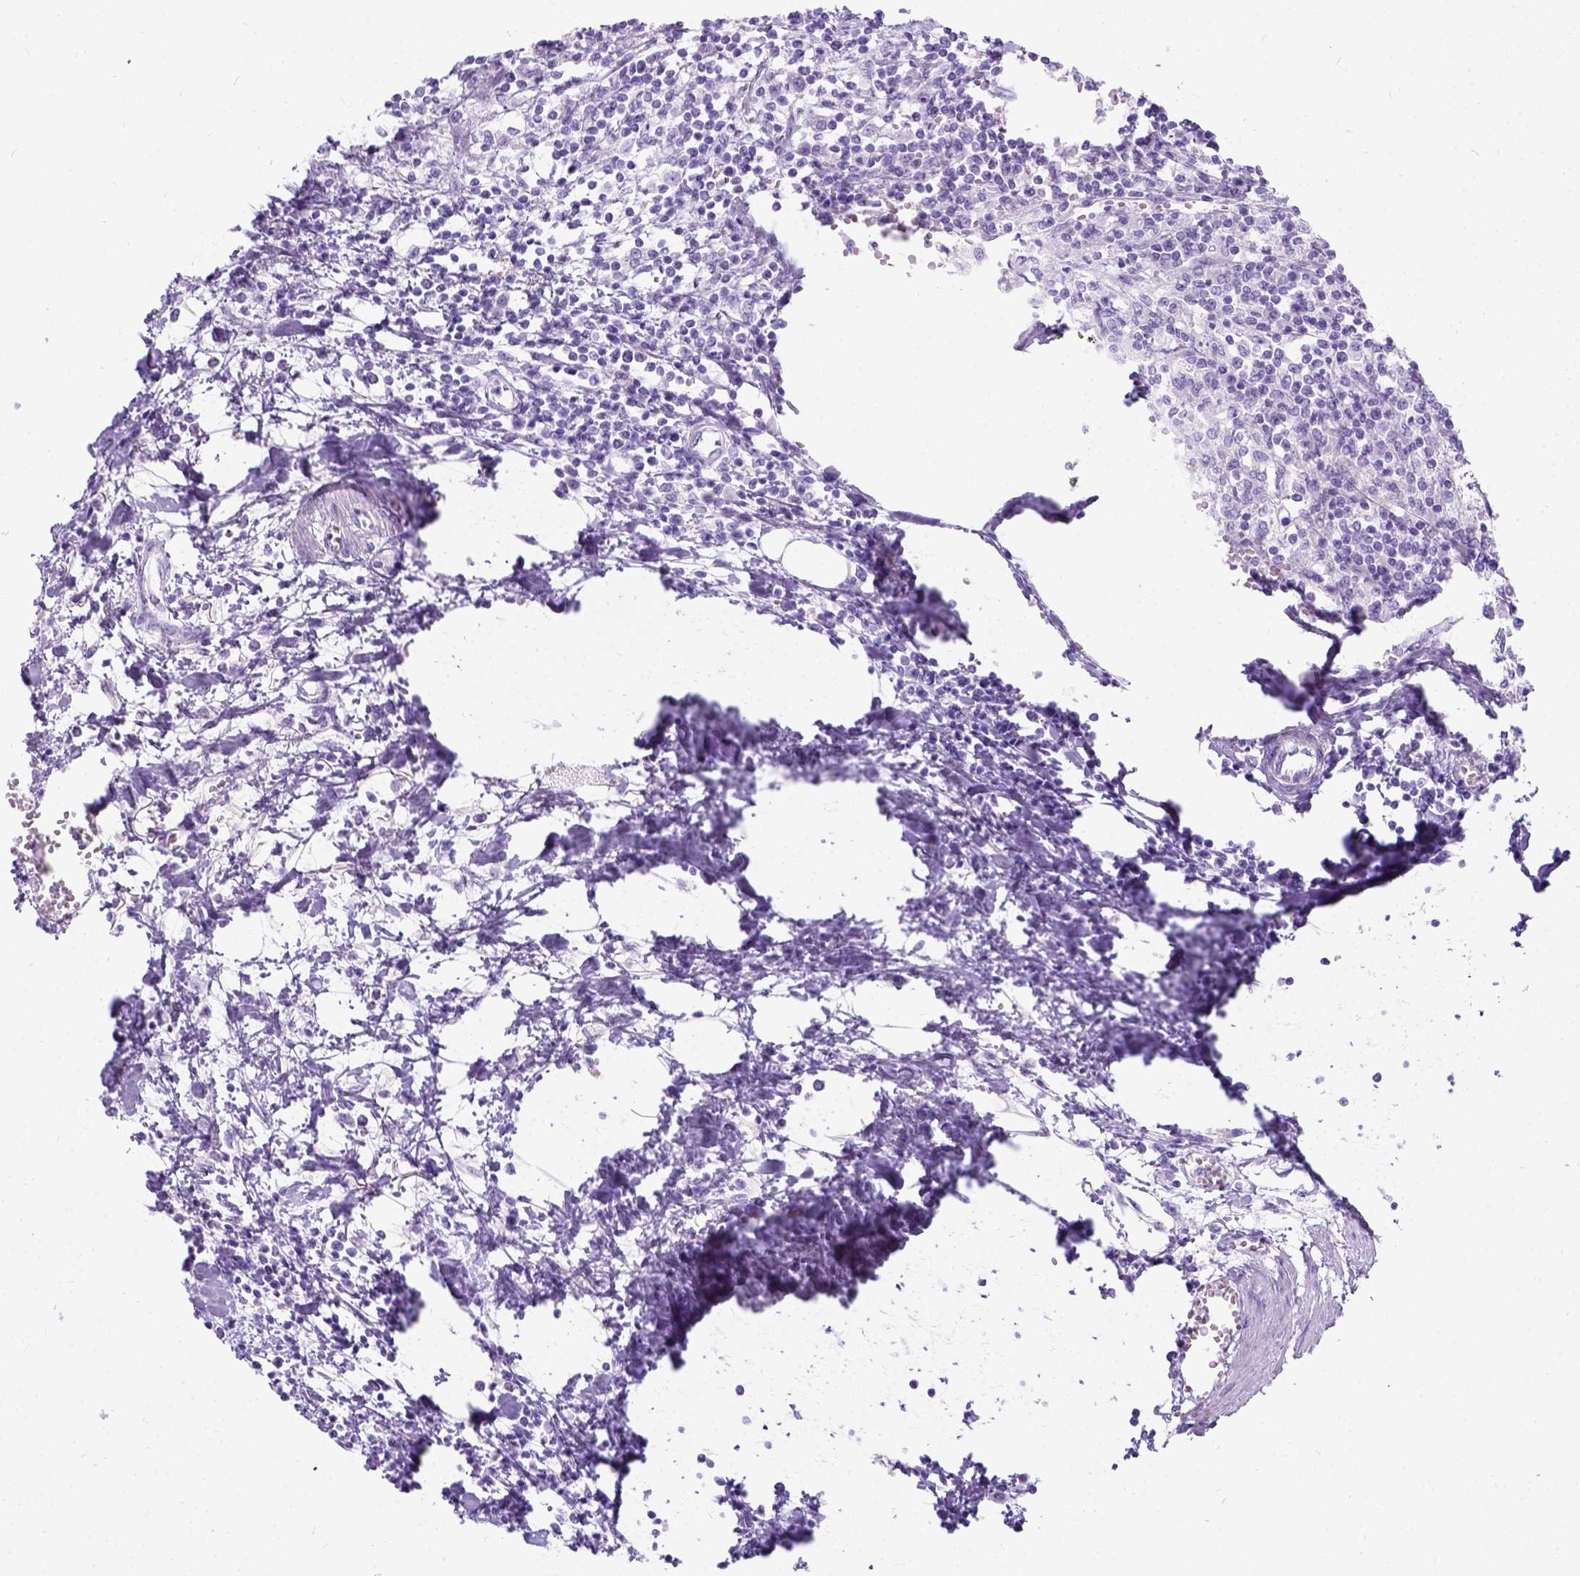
{"staining": {"intensity": "negative", "quantity": "none", "location": "none"}, "tissue": "urothelial cancer", "cell_type": "Tumor cells", "image_type": "cancer", "snomed": [{"axis": "morphology", "description": "Urothelial carcinoma, High grade"}, {"axis": "topography", "description": "Urinary bladder"}], "caption": "Tumor cells are negative for protein expression in human high-grade urothelial carcinoma. Brightfield microscopy of immunohistochemistry stained with DAB (brown) and hematoxylin (blue), captured at high magnification.", "gene": "C7orf57", "patient": {"sex": "female", "age": 85}}